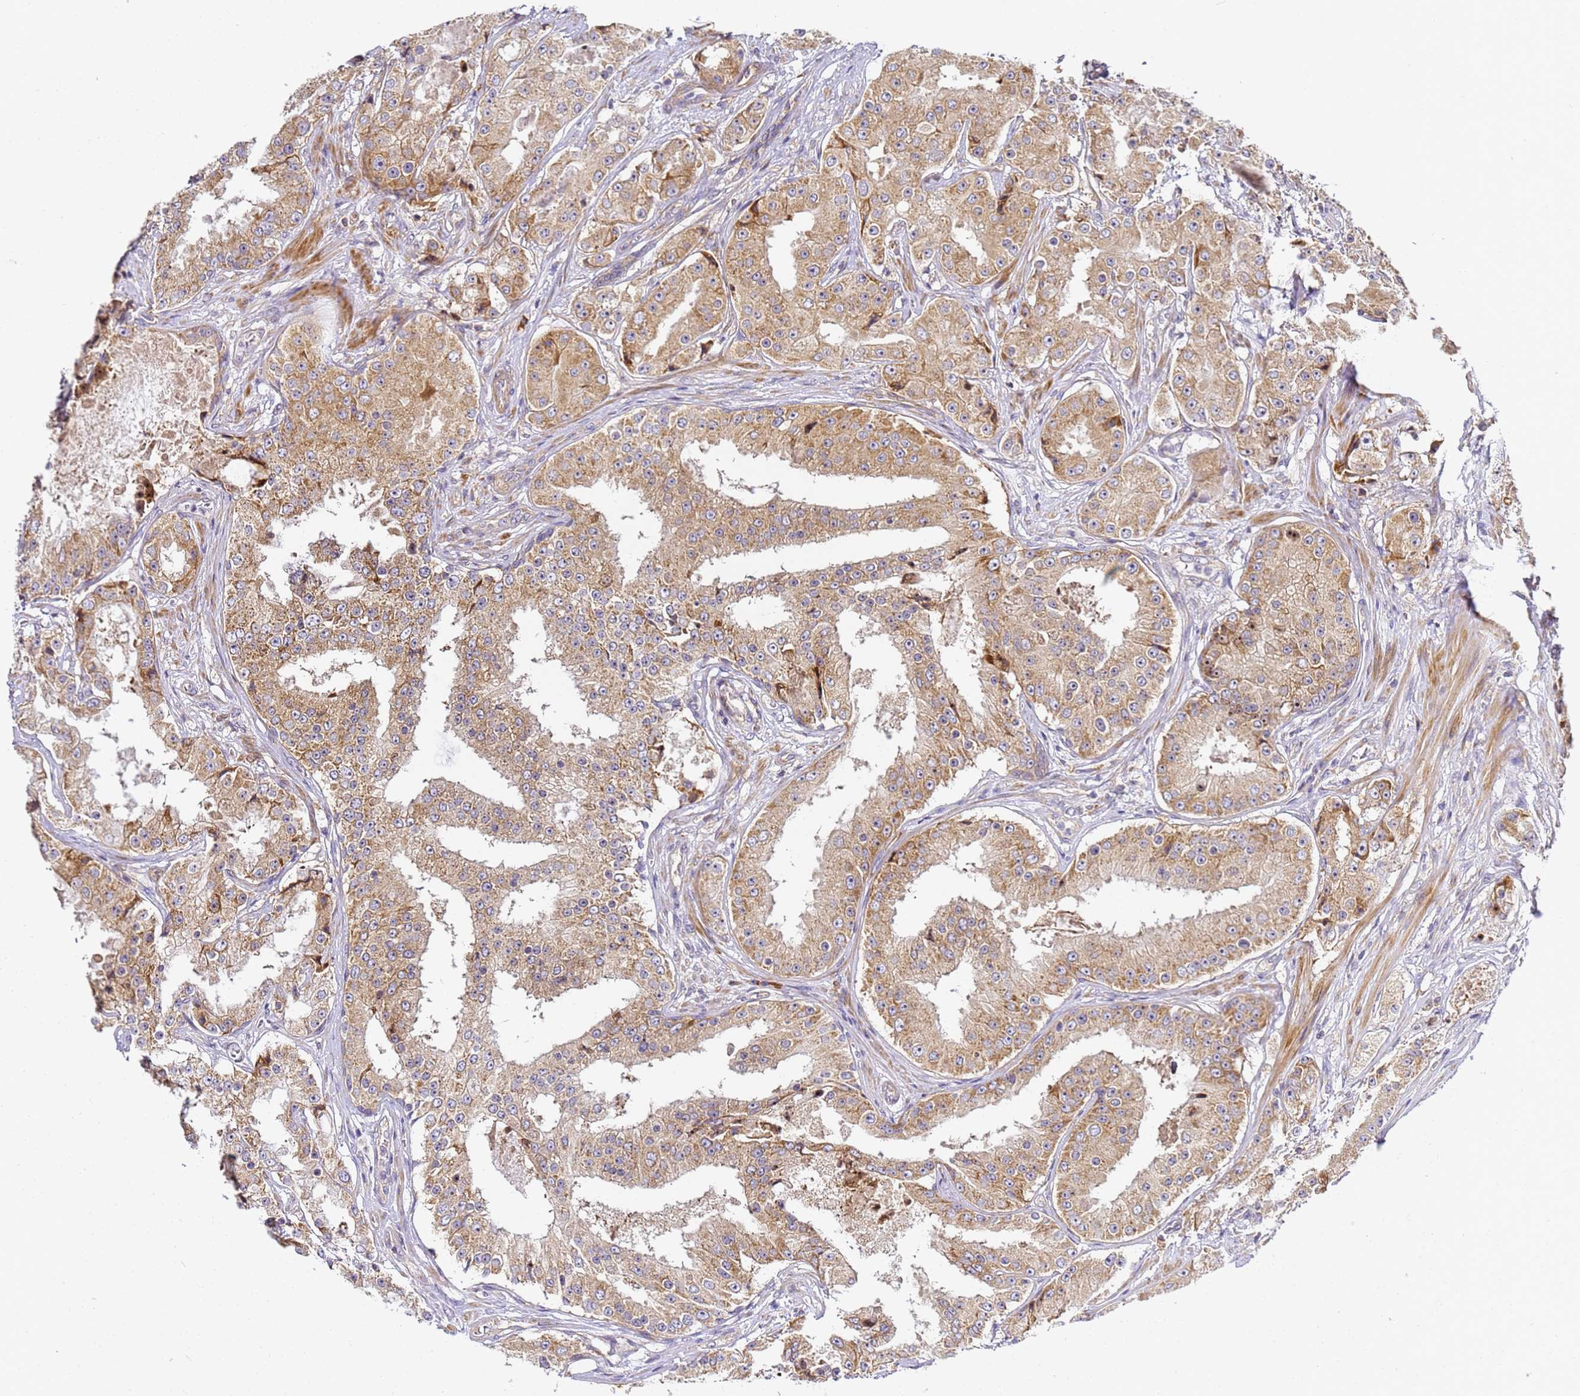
{"staining": {"intensity": "moderate", "quantity": ">75%", "location": "cytoplasmic/membranous"}, "tissue": "prostate cancer", "cell_type": "Tumor cells", "image_type": "cancer", "snomed": [{"axis": "morphology", "description": "Adenocarcinoma, High grade"}, {"axis": "topography", "description": "Prostate"}], "caption": "Immunohistochemical staining of human high-grade adenocarcinoma (prostate) displays medium levels of moderate cytoplasmic/membranous staining in approximately >75% of tumor cells. The protein is shown in brown color, while the nuclei are stained blue.", "gene": "RPL13A", "patient": {"sex": "male", "age": 73}}